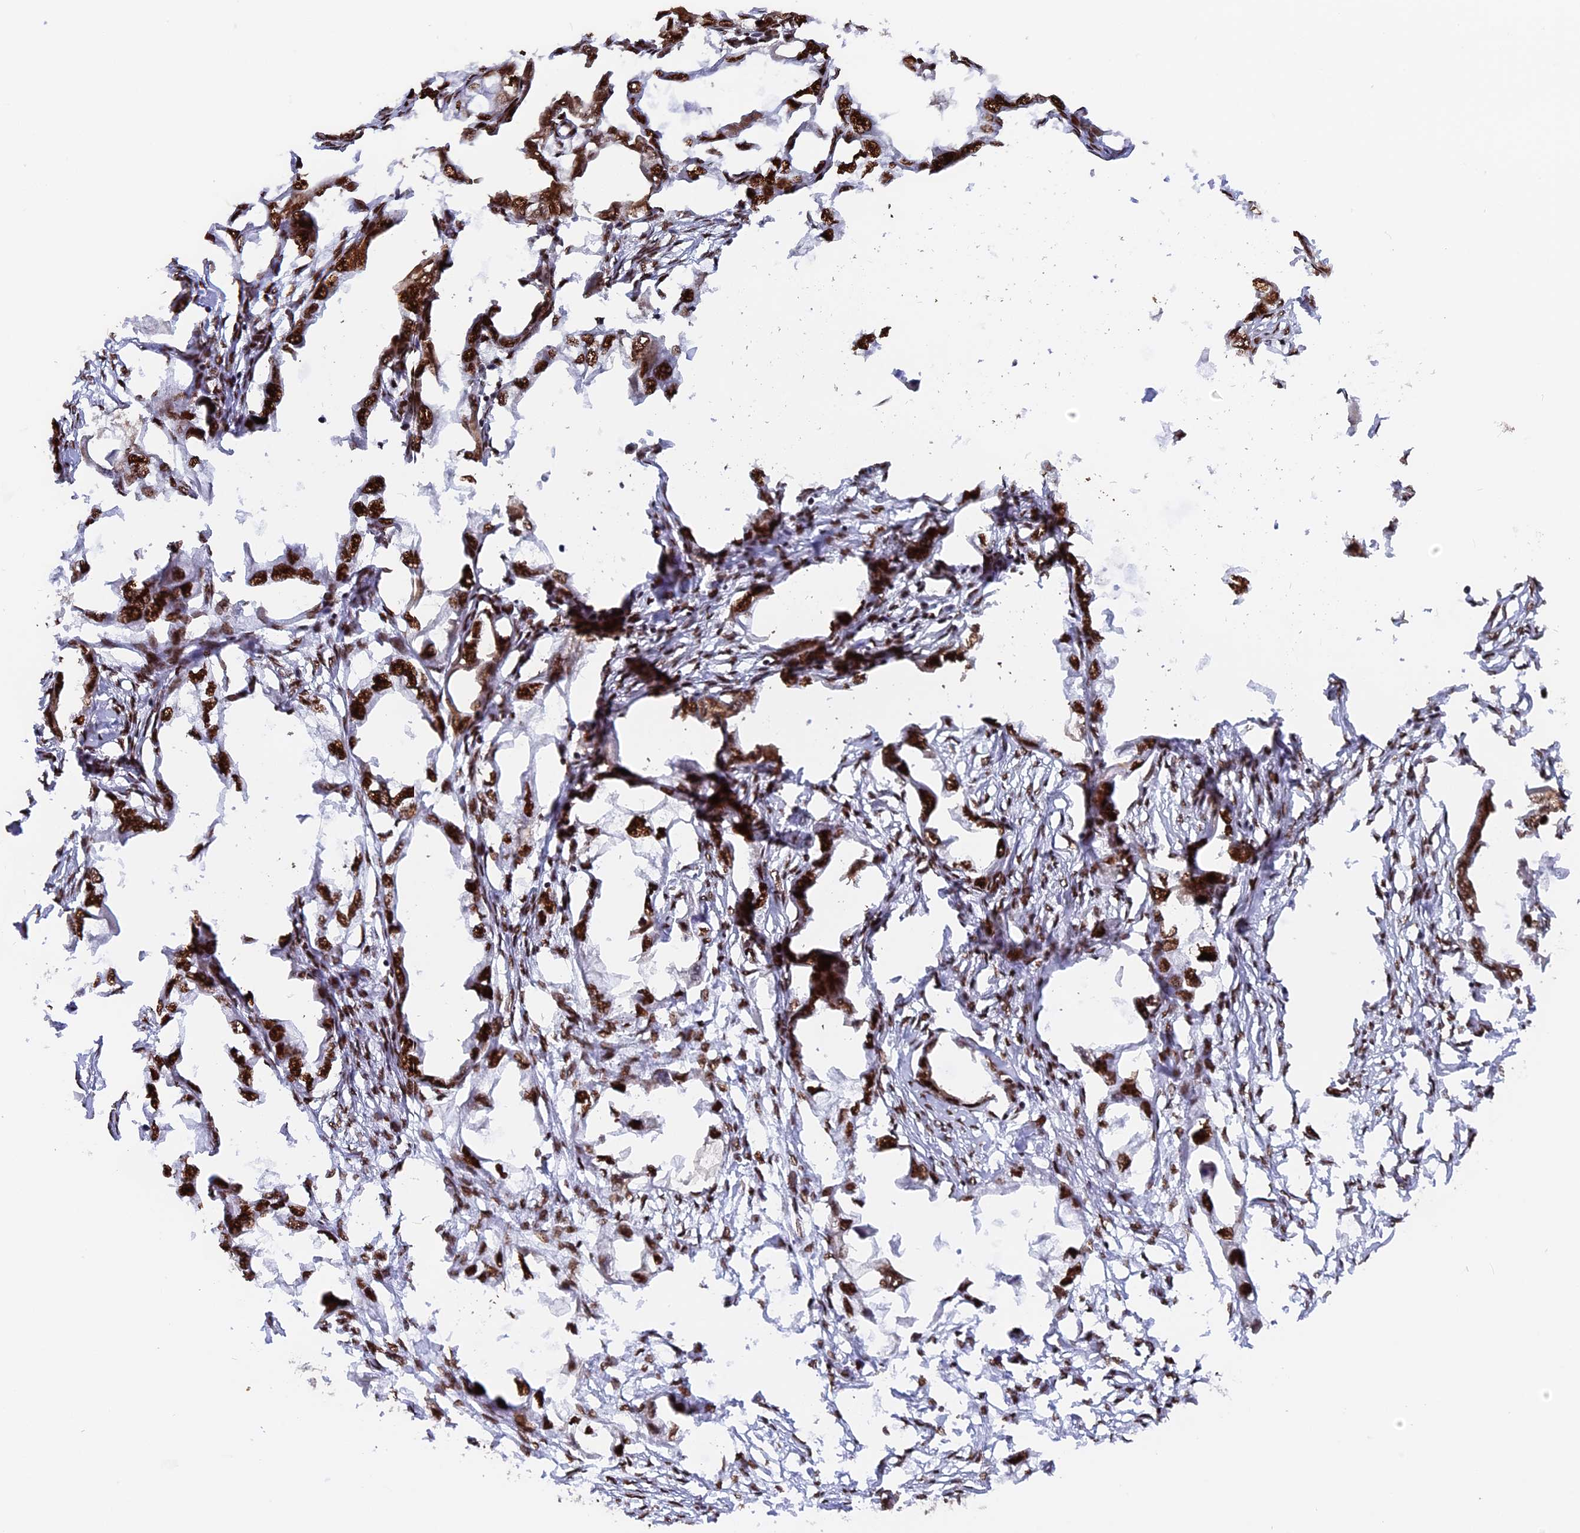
{"staining": {"intensity": "strong", "quantity": ">75%", "location": "nuclear"}, "tissue": "endometrial cancer", "cell_type": "Tumor cells", "image_type": "cancer", "snomed": [{"axis": "morphology", "description": "Adenocarcinoma, NOS"}, {"axis": "morphology", "description": "Adenocarcinoma, metastatic, NOS"}, {"axis": "topography", "description": "Adipose tissue"}, {"axis": "topography", "description": "Endometrium"}], "caption": "DAB (3,3'-diaminobenzidine) immunohistochemical staining of endometrial cancer shows strong nuclear protein positivity in about >75% of tumor cells. The staining was performed using DAB (3,3'-diaminobenzidine) to visualize the protein expression in brown, while the nuclei were stained in blue with hematoxylin (Magnification: 20x).", "gene": "RAMAC", "patient": {"sex": "female", "age": 67}}